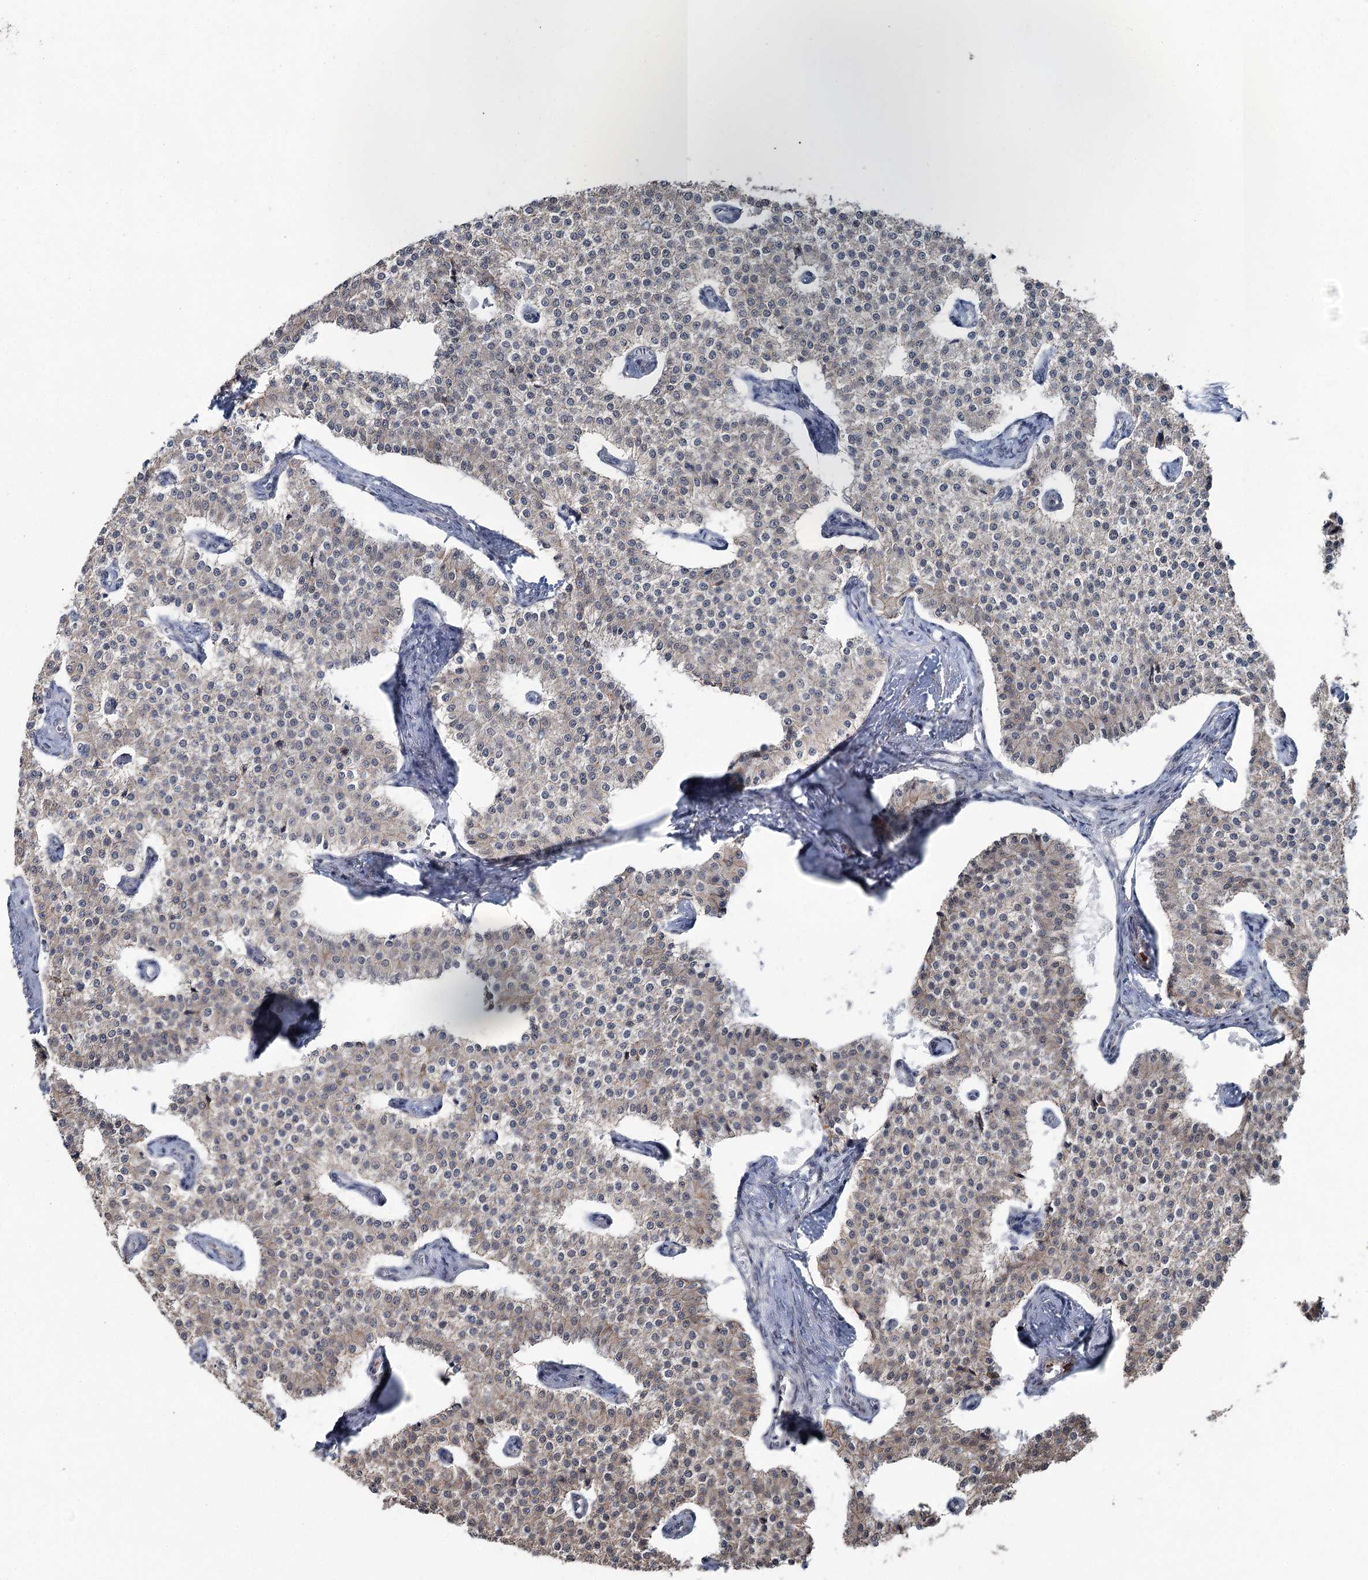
{"staining": {"intensity": "moderate", "quantity": "<25%", "location": "cytoplasmic/membranous"}, "tissue": "carcinoid", "cell_type": "Tumor cells", "image_type": "cancer", "snomed": [{"axis": "morphology", "description": "Carcinoid, malignant, NOS"}, {"axis": "topography", "description": "Colon"}], "caption": "Immunohistochemical staining of carcinoid shows moderate cytoplasmic/membranous protein positivity in about <25% of tumor cells.", "gene": "FAM120B", "patient": {"sex": "female", "age": 52}}